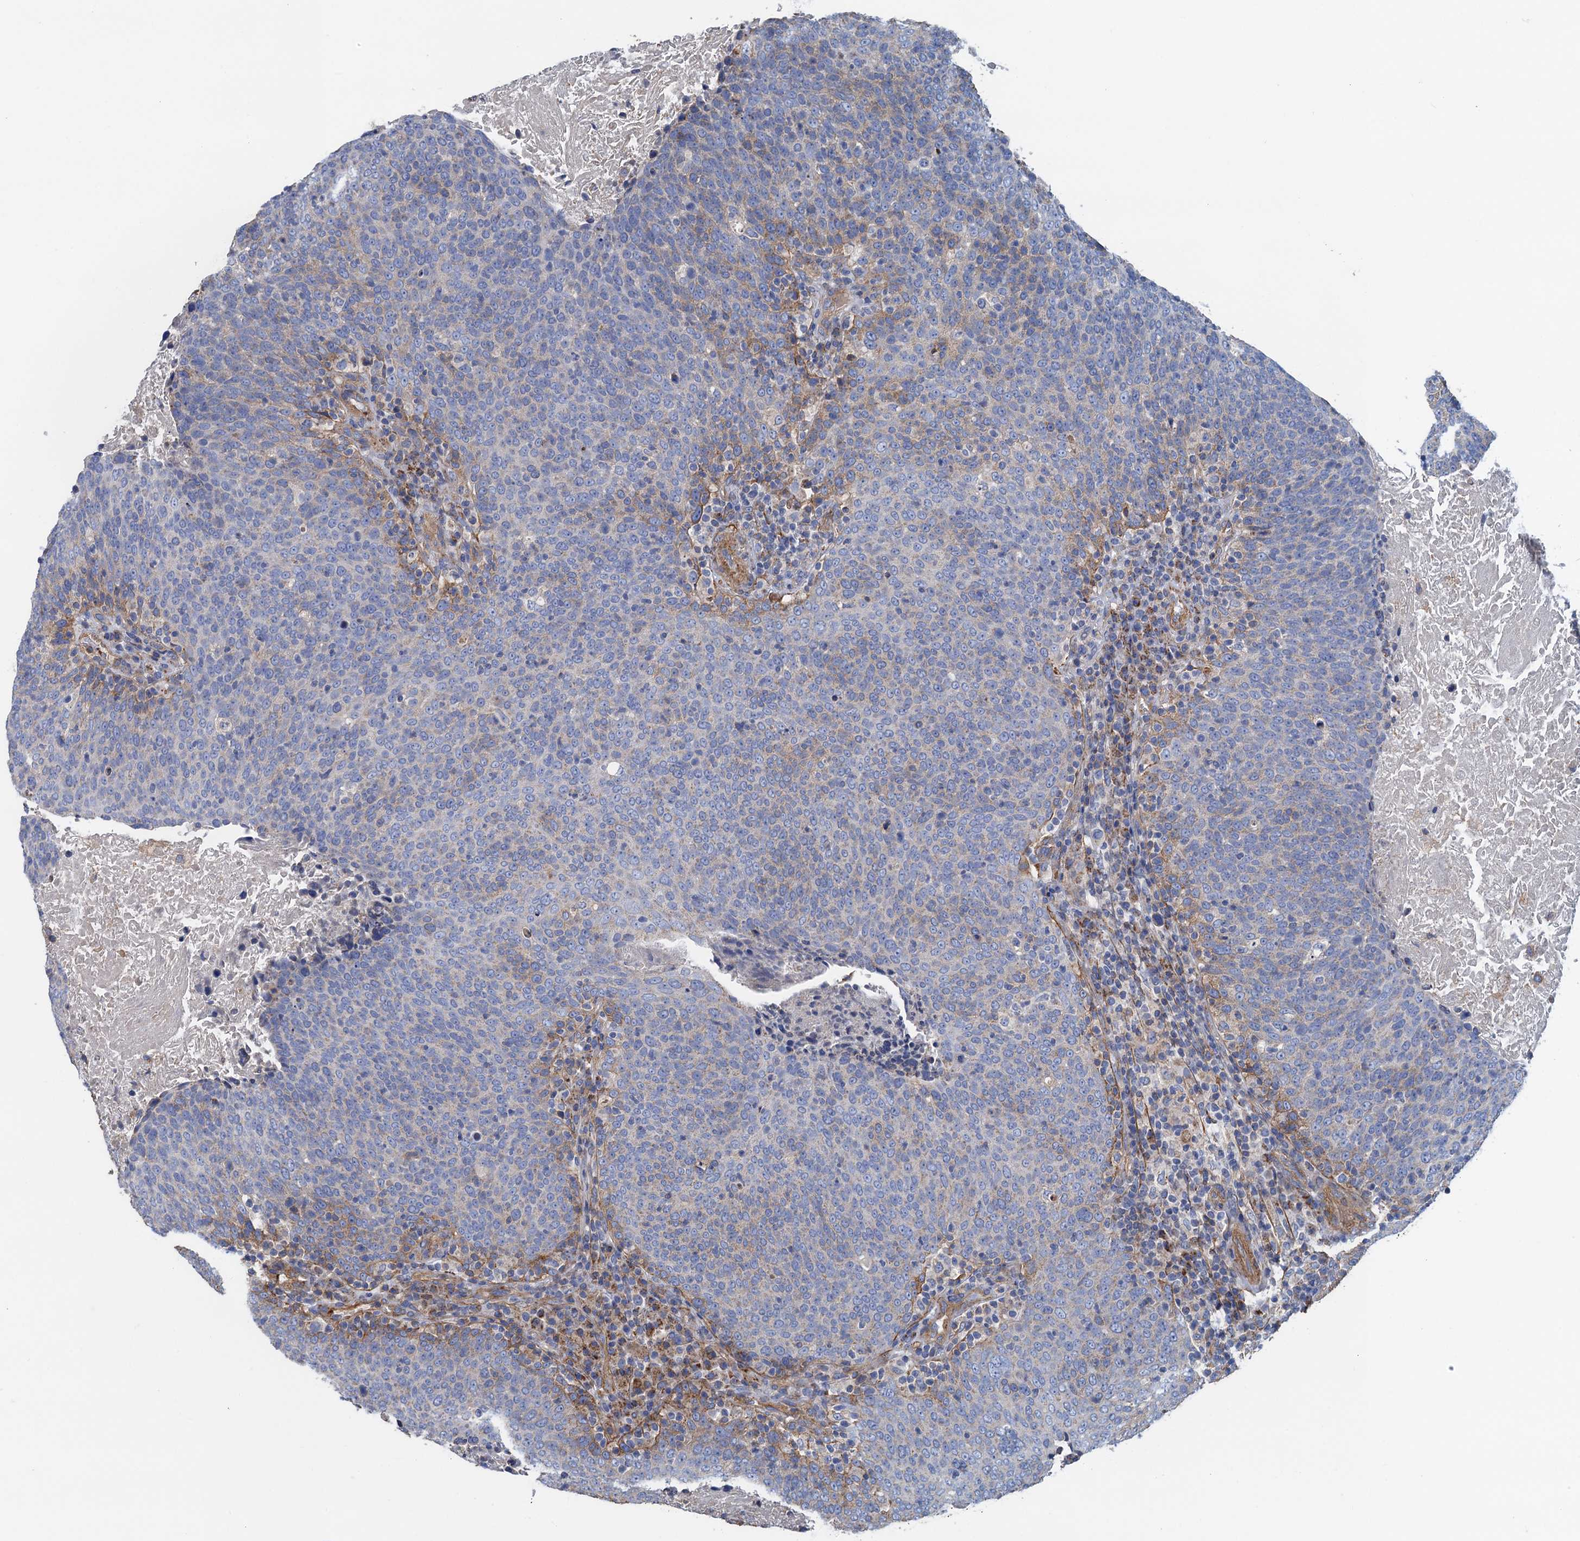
{"staining": {"intensity": "negative", "quantity": "none", "location": "none"}, "tissue": "head and neck cancer", "cell_type": "Tumor cells", "image_type": "cancer", "snomed": [{"axis": "morphology", "description": "Squamous cell carcinoma, NOS"}, {"axis": "morphology", "description": "Squamous cell carcinoma, metastatic, NOS"}, {"axis": "topography", "description": "Lymph node"}, {"axis": "topography", "description": "Head-Neck"}], "caption": "Human head and neck squamous cell carcinoma stained for a protein using immunohistochemistry exhibits no staining in tumor cells.", "gene": "GCSH", "patient": {"sex": "male", "age": 62}}